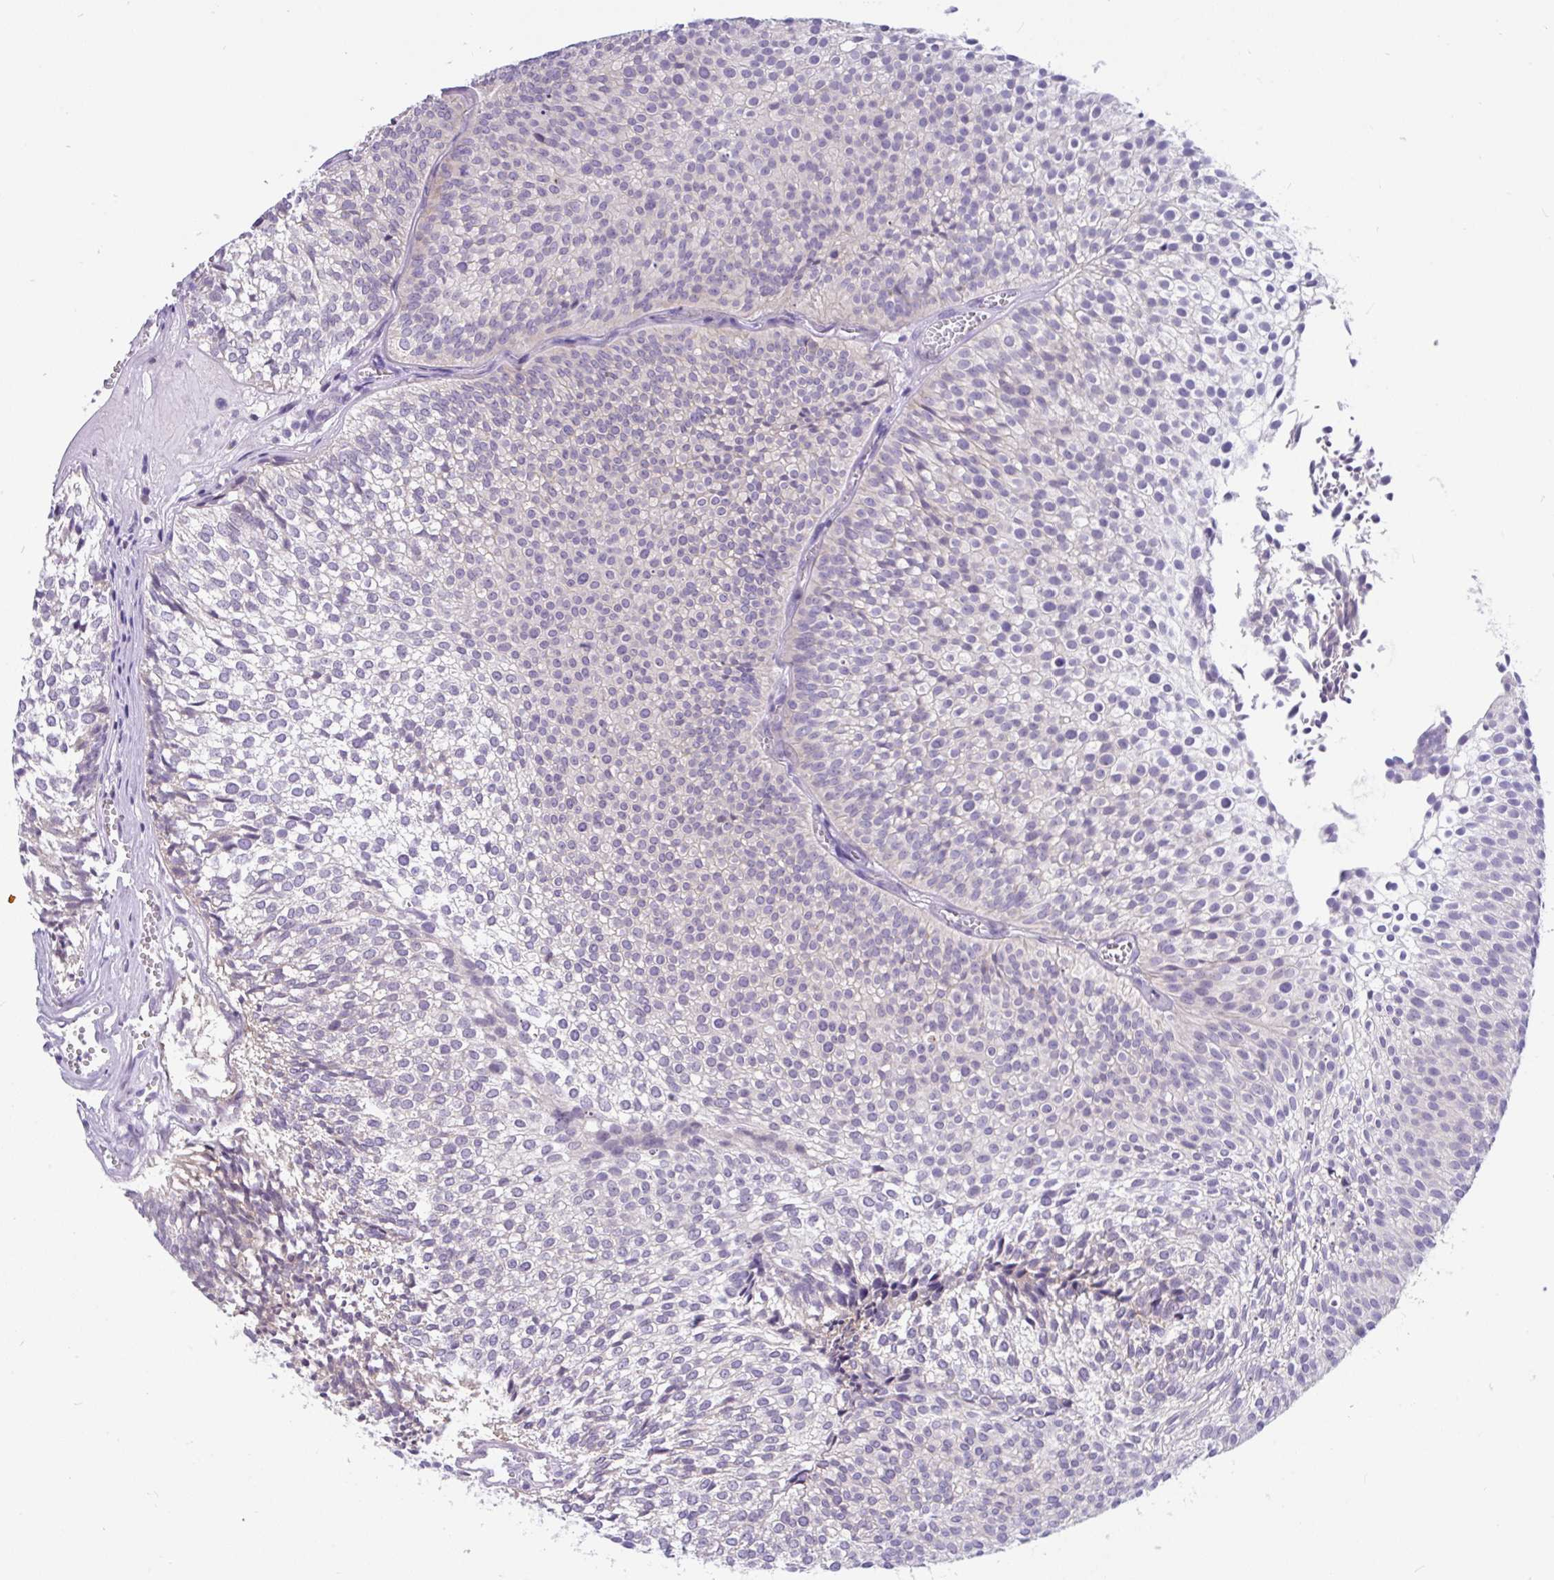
{"staining": {"intensity": "negative", "quantity": "none", "location": "none"}, "tissue": "urothelial cancer", "cell_type": "Tumor cells", "image_type": "cancer", "snomed": [{"axis": "morphology", "description": "Urothelial carcinoma, Low grade"}, {"axis": "topography", "description": "Urinary bladder"}], "caption": "The photomicrograph demonstrates no significant expression in tumor cells of urothelial cancer.", "gene": "KIAA2013", "patient": {"sex": "male", "age": 91}}